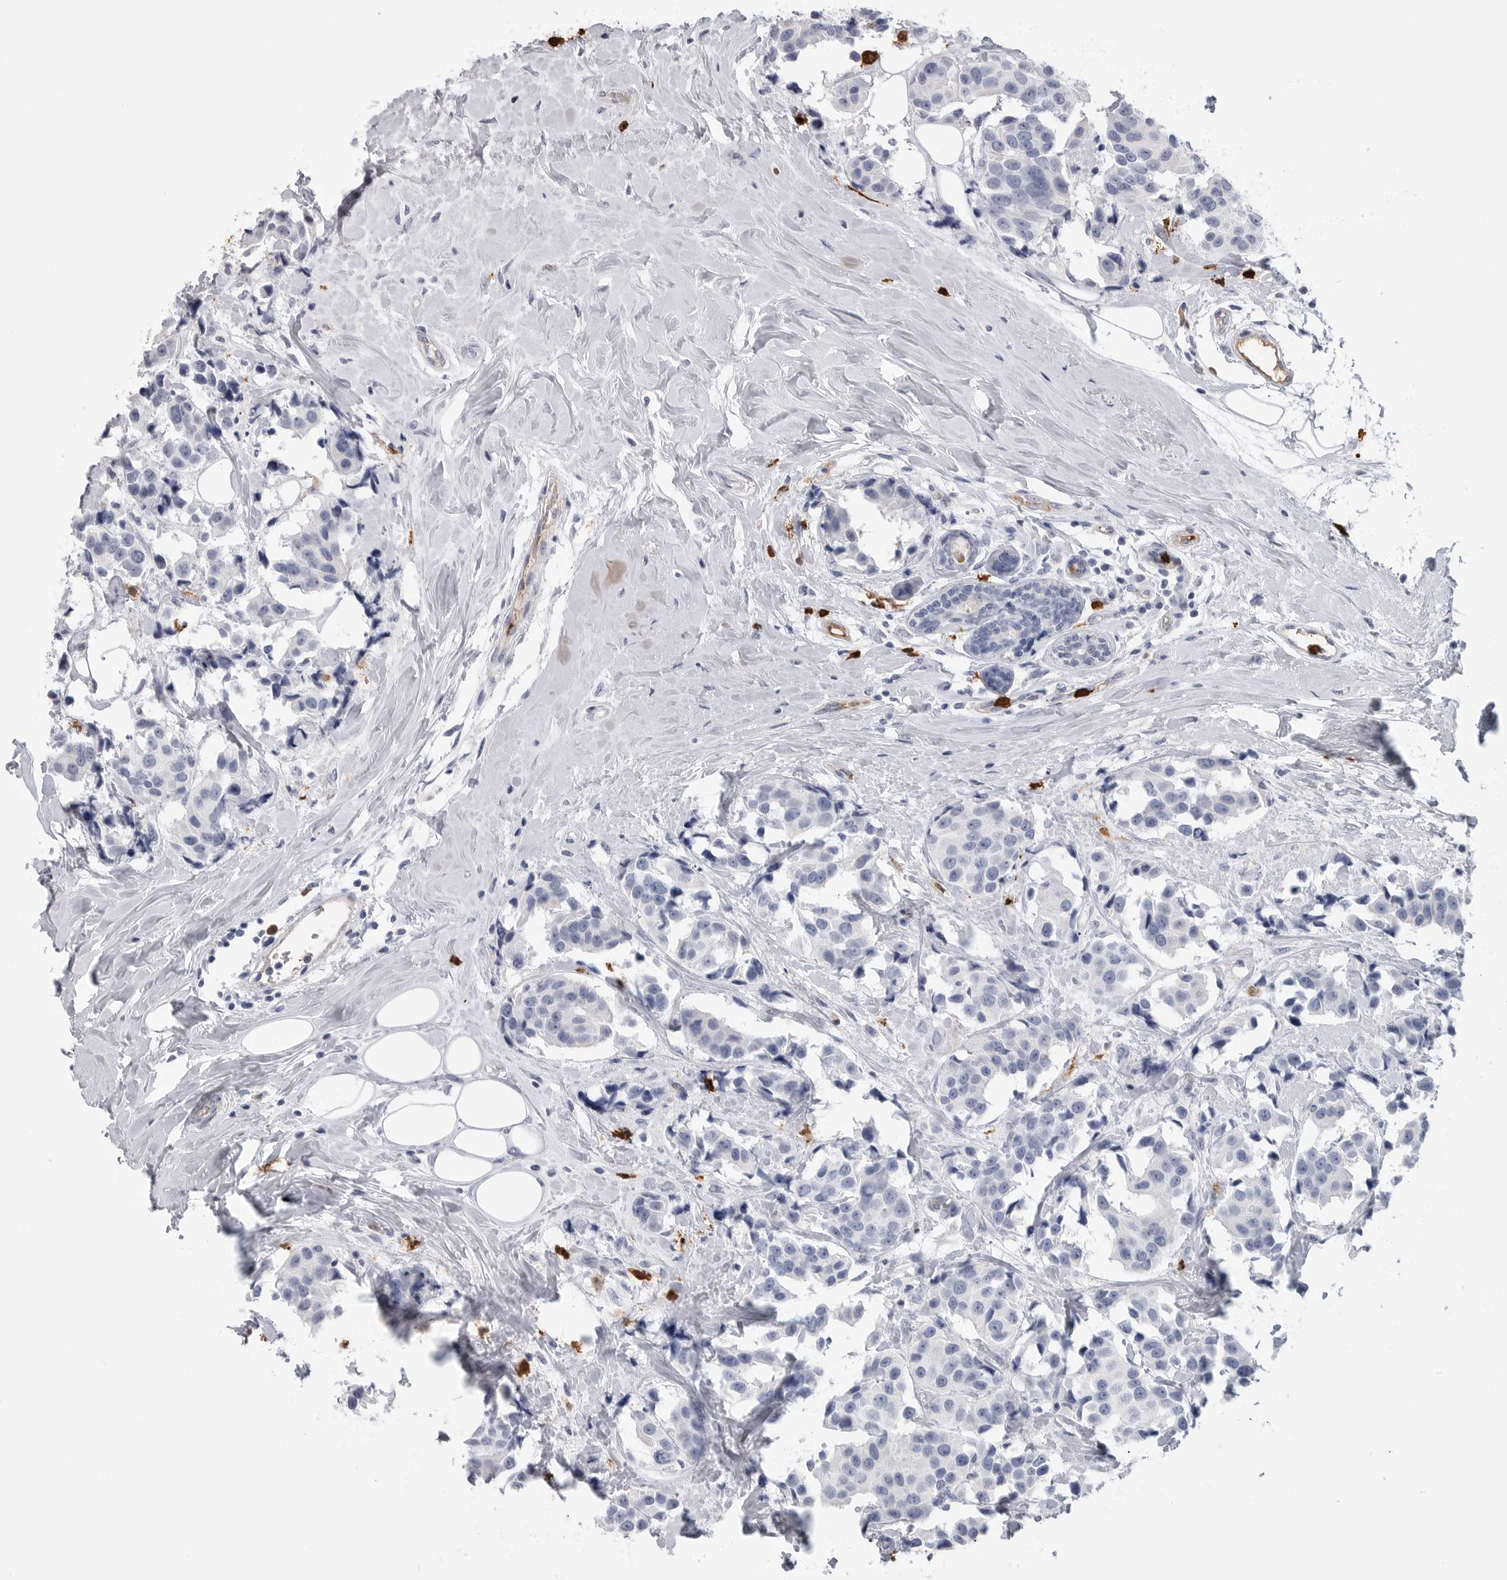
{"staining": {"intensity": "negative", "quantity": "none", "location": "none"}, "tissue": "breast cancer", "cell_type": "Tumor cells", "image_type": "cancer", "snomed": [{"axis": "morphology", "description": "Normal tissue, NOS"}, {"axis": "morphology", "description": "Duct carcinoma"}, {"axis": "topography", "description": "Breast"}], "caption": "IHC of infiltrating ductal carcinoma (breast) shows no expression in tumor cells.", "gene": "CYB561D1", "patient": {"sex": "female", "age": 39}}